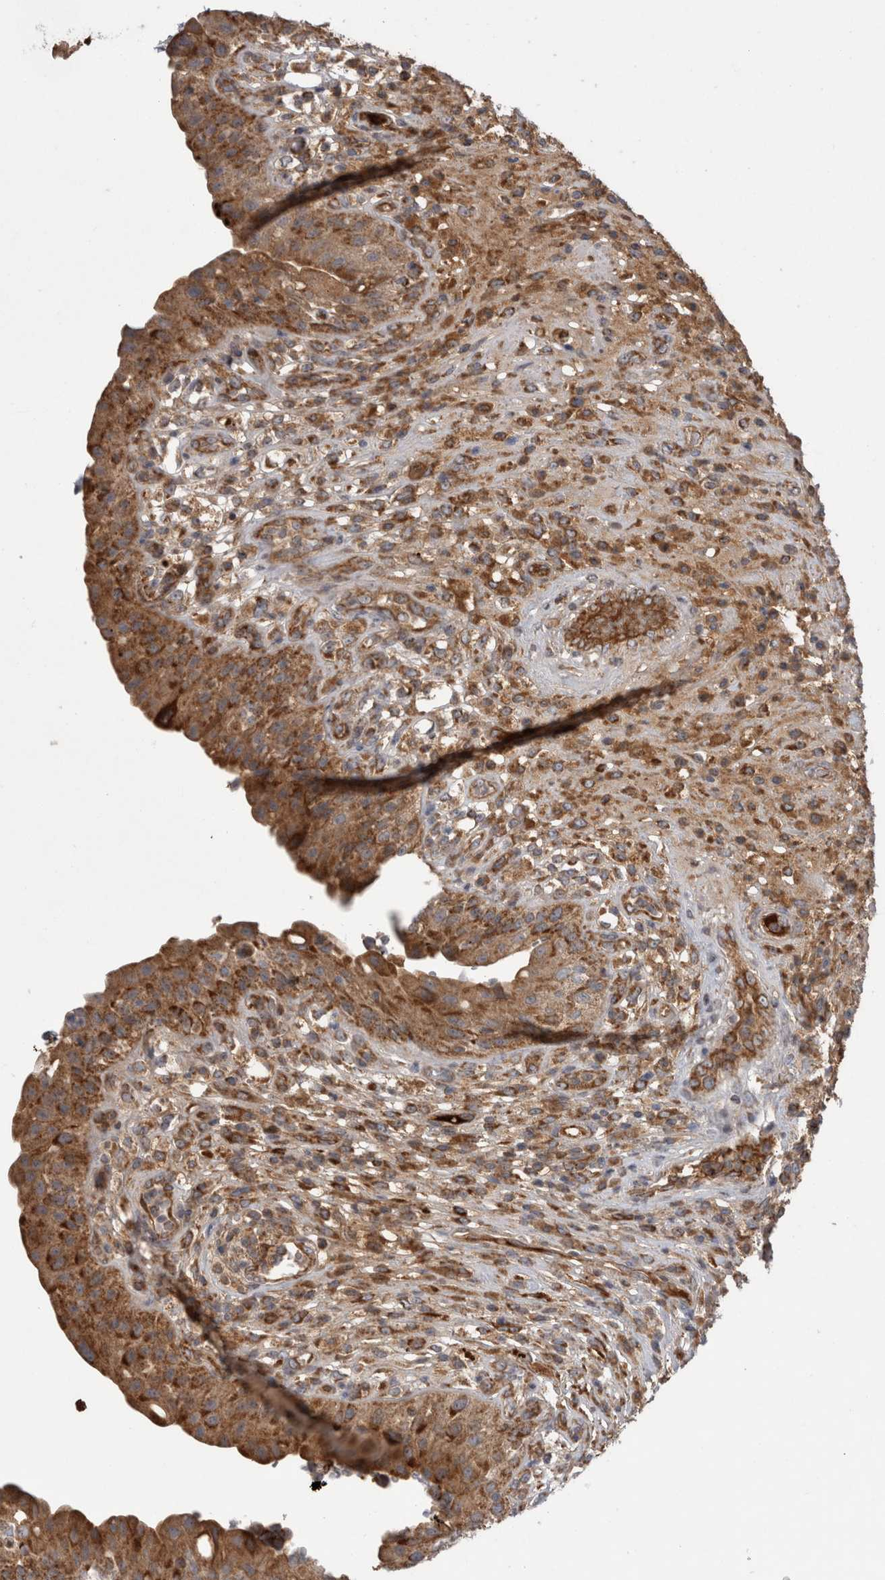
{"staining": {"intensity": "strong", "quantity": ">75%", "location": "cytoplasmic/membranous"}, "tissue": "urinary bladder", "cell_type": "Urothelial cells", "image_type": "normal", "snomed": [{"axis": "morphology", "description": "Normal tissue, NOS"}, {"axis": "topography", "description": "Urinary bladder"}], "caption": "Immunohistochemistry (IHC) of benign human urinary bladder reveals high levels of strong cytoplasmic/membranous expression in about >75% of urothelial cells.", "gene": "DARS2", "patient": {"sex": "female", "age": 62}}